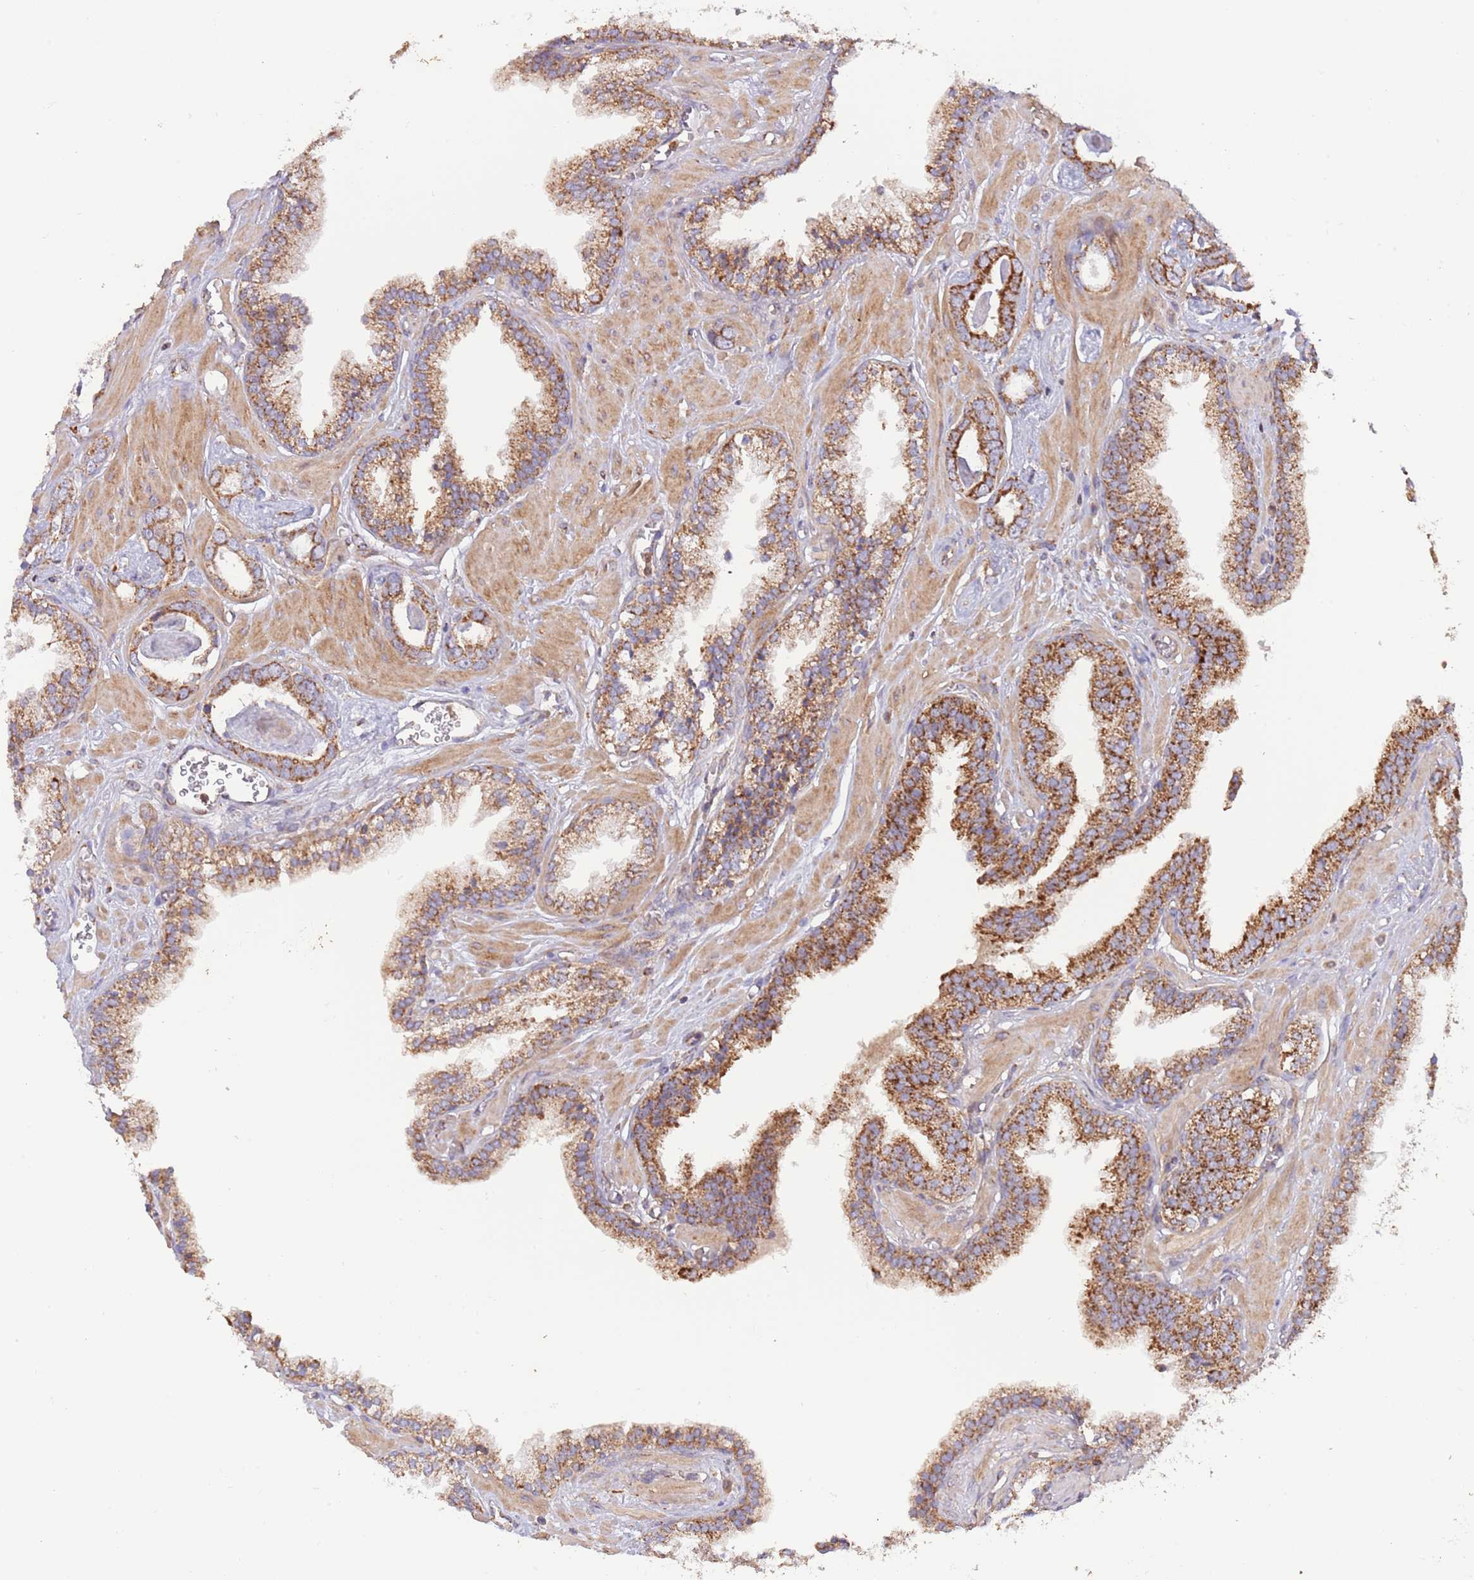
{"staining": {"intensity": "strong", "quantity": ">75%", "location": "cytoplasmic/membranous"}, "tissue": "prostate cancer", "cell_type": "Tumor cells", "image_type": "cancer", "snomed": [{"axis": "morphology", "description": "Adenocarcinoma, Low grade"}, {"axis": "topography", "description": "Prostate"}], "caption": "Tumor cells exhibit strong cytoplasmic/membranous staining in about >75% of cells in low-grade adenocarcinoma (prostate).", "gene": "DNAJA3", "patient": {"sex": "male", "age": 60}}